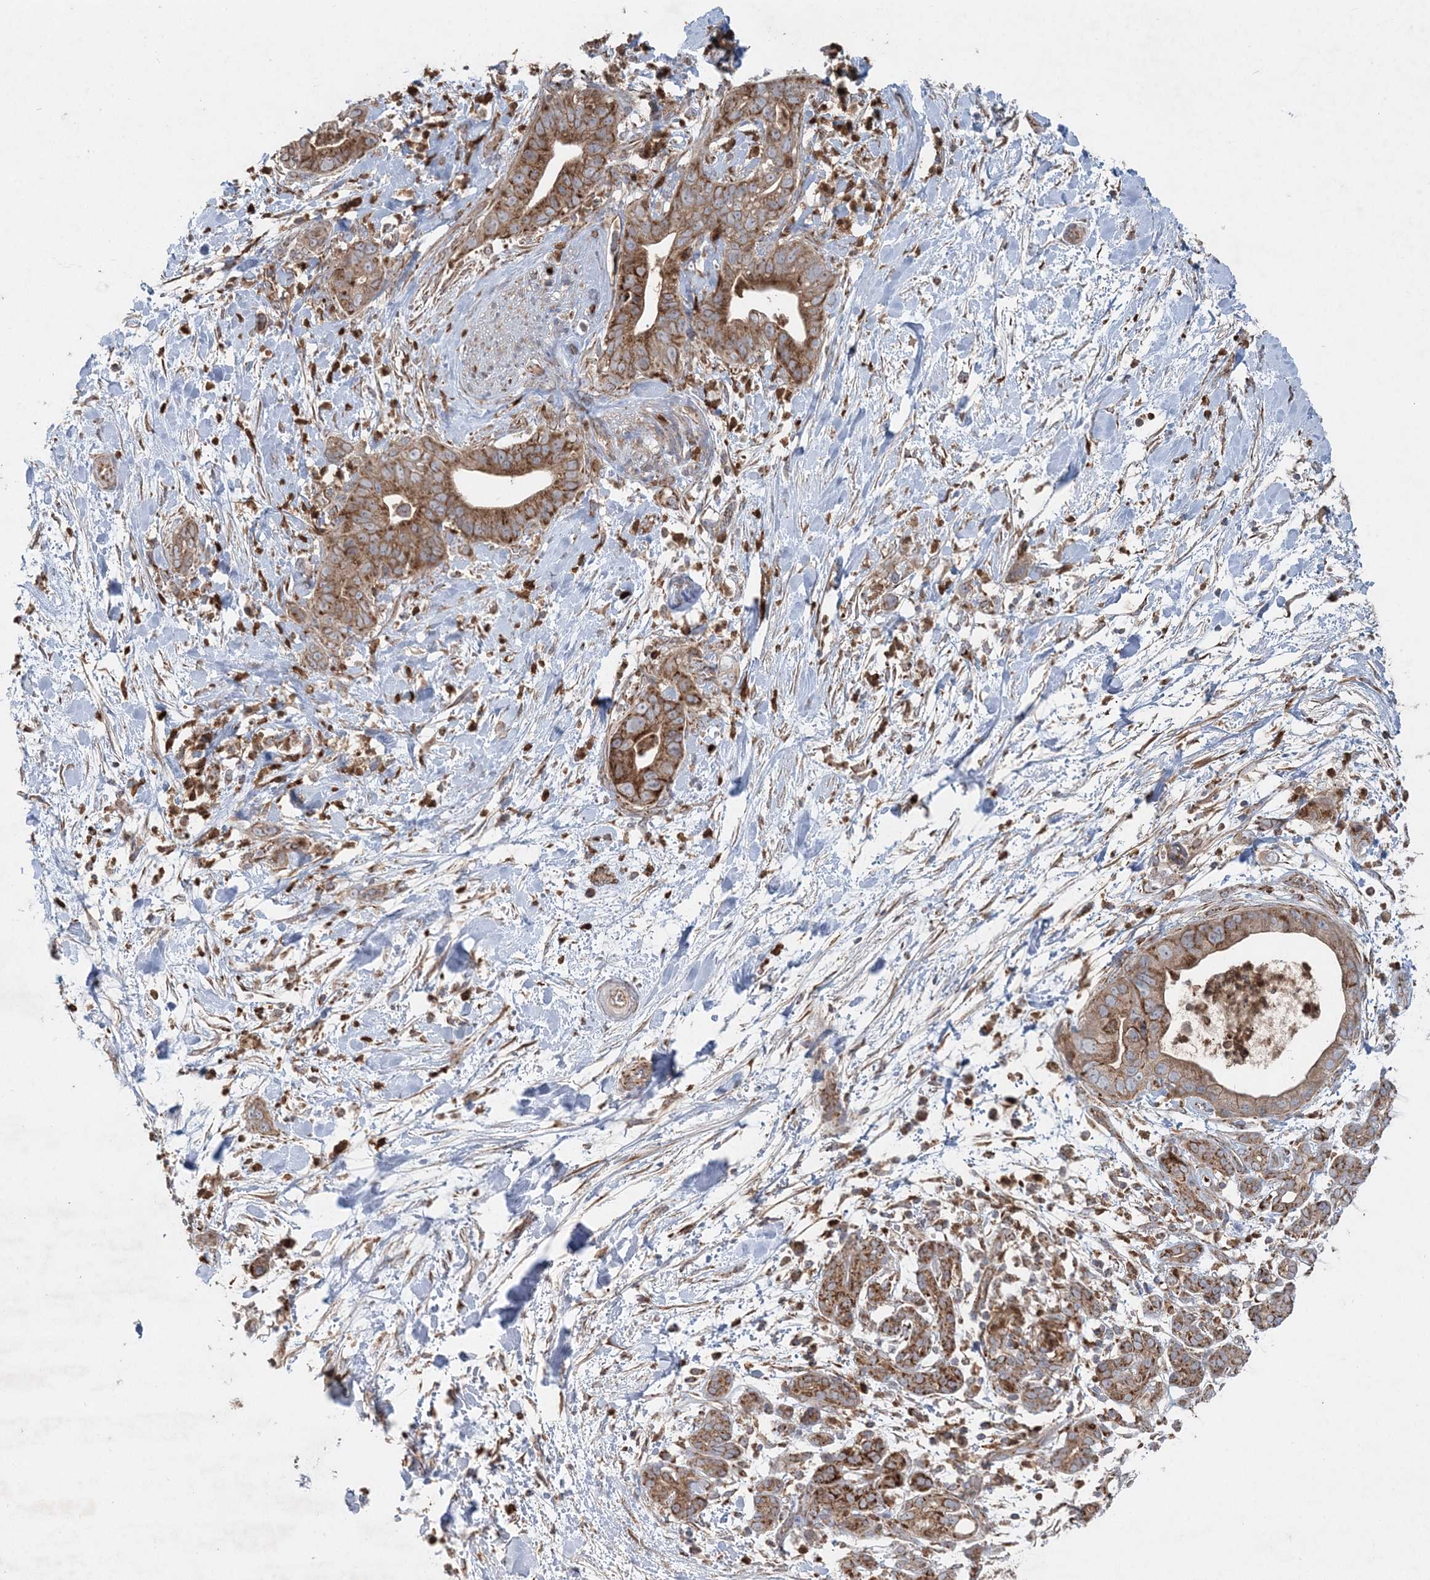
{"staining": {"intensity": "moderate", "quantity": ">75%", "location": "cytoplasmic/membranous"}, "tissue": "pancreatic cancer", "cell_type": "Tumor cells", "image_type": "cancer", "snomed": [{"axis": "morphology", "description": "Adenocarcinoma, NOS"}, {"axis": "topography", "description": "Pancreas"}], "caption": "Pancreatic cancer stained with immunohistochemistry displays moderate cytoplasmic/membranous staining in approximately >75% of tumor cells.", "gene": "LRPPRC", "patient": {"sex": "female", "age": 78}}